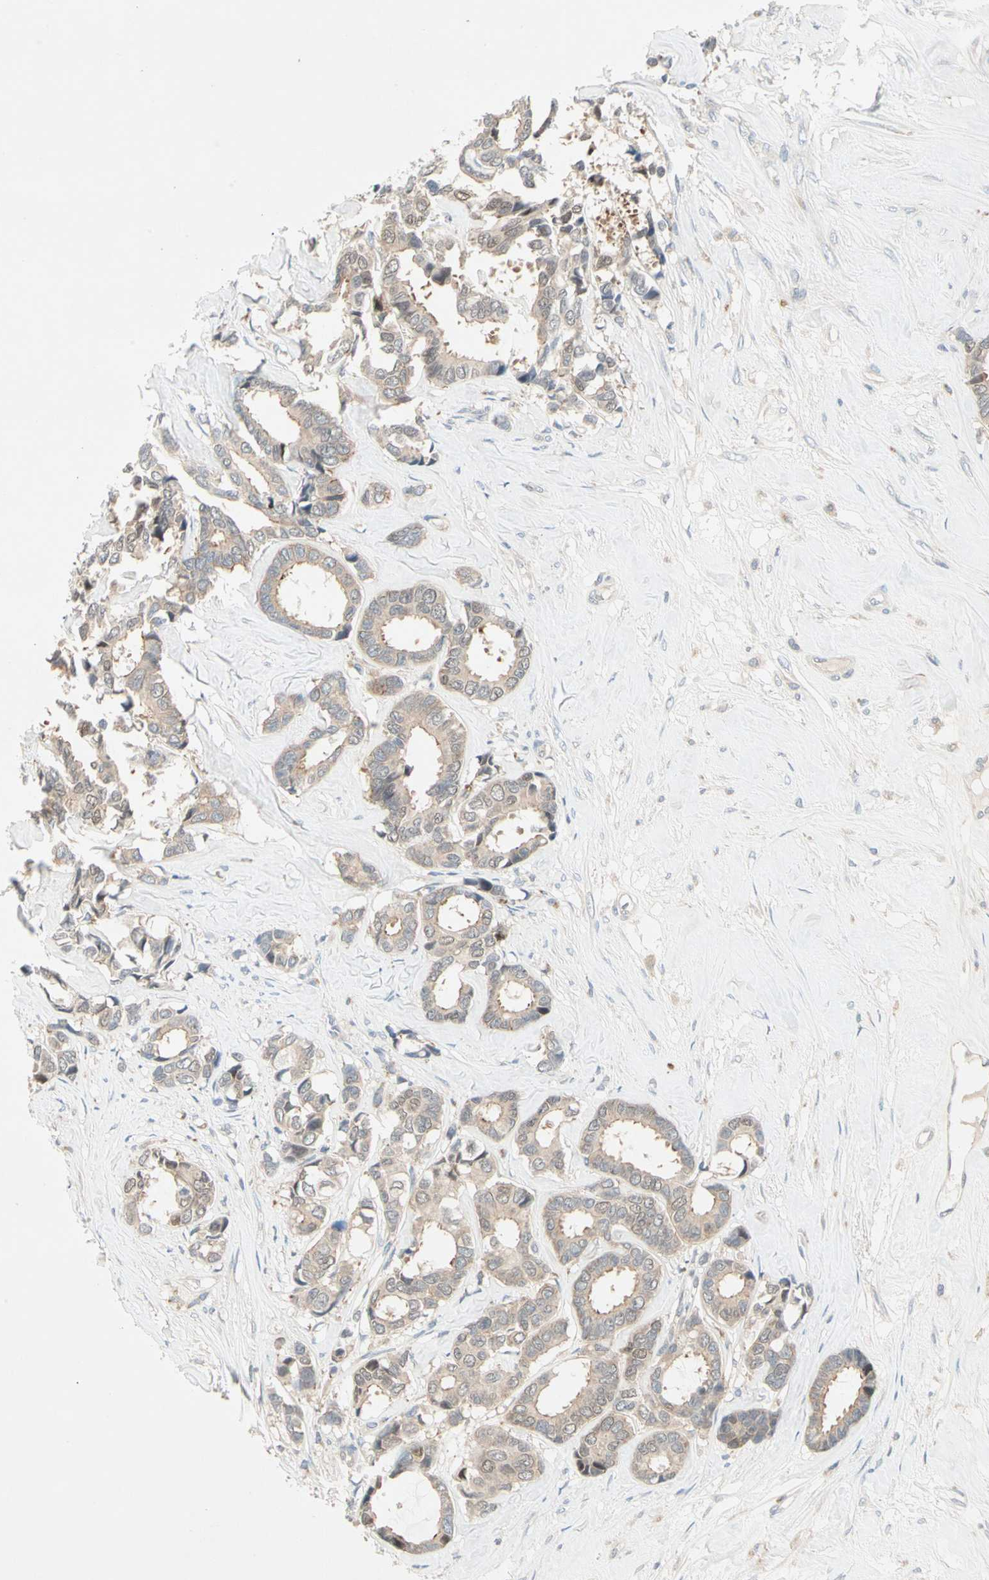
{"staining": {"intensity": "weak", "quantity": "25%-75%", "location": "cytoplasmic/membranous"}, "tissue": "breast cancer", "cell_type": "Tumor cells", "image_type": "cancer", "snomed": [{"axis": "morphology", "description": "Duct carcinoma"}, {"axis": "topography", "description": "Breast"}], "caption": "There is low levels of weak cytoplasmic/membranous positivity in tumor cells of invasive ductal carcinoma (breast), as demonstrated by immunohistochemical staining (brown color).", "gene": "IL1R1", "patient": {"sex": "female", "age": 87}}